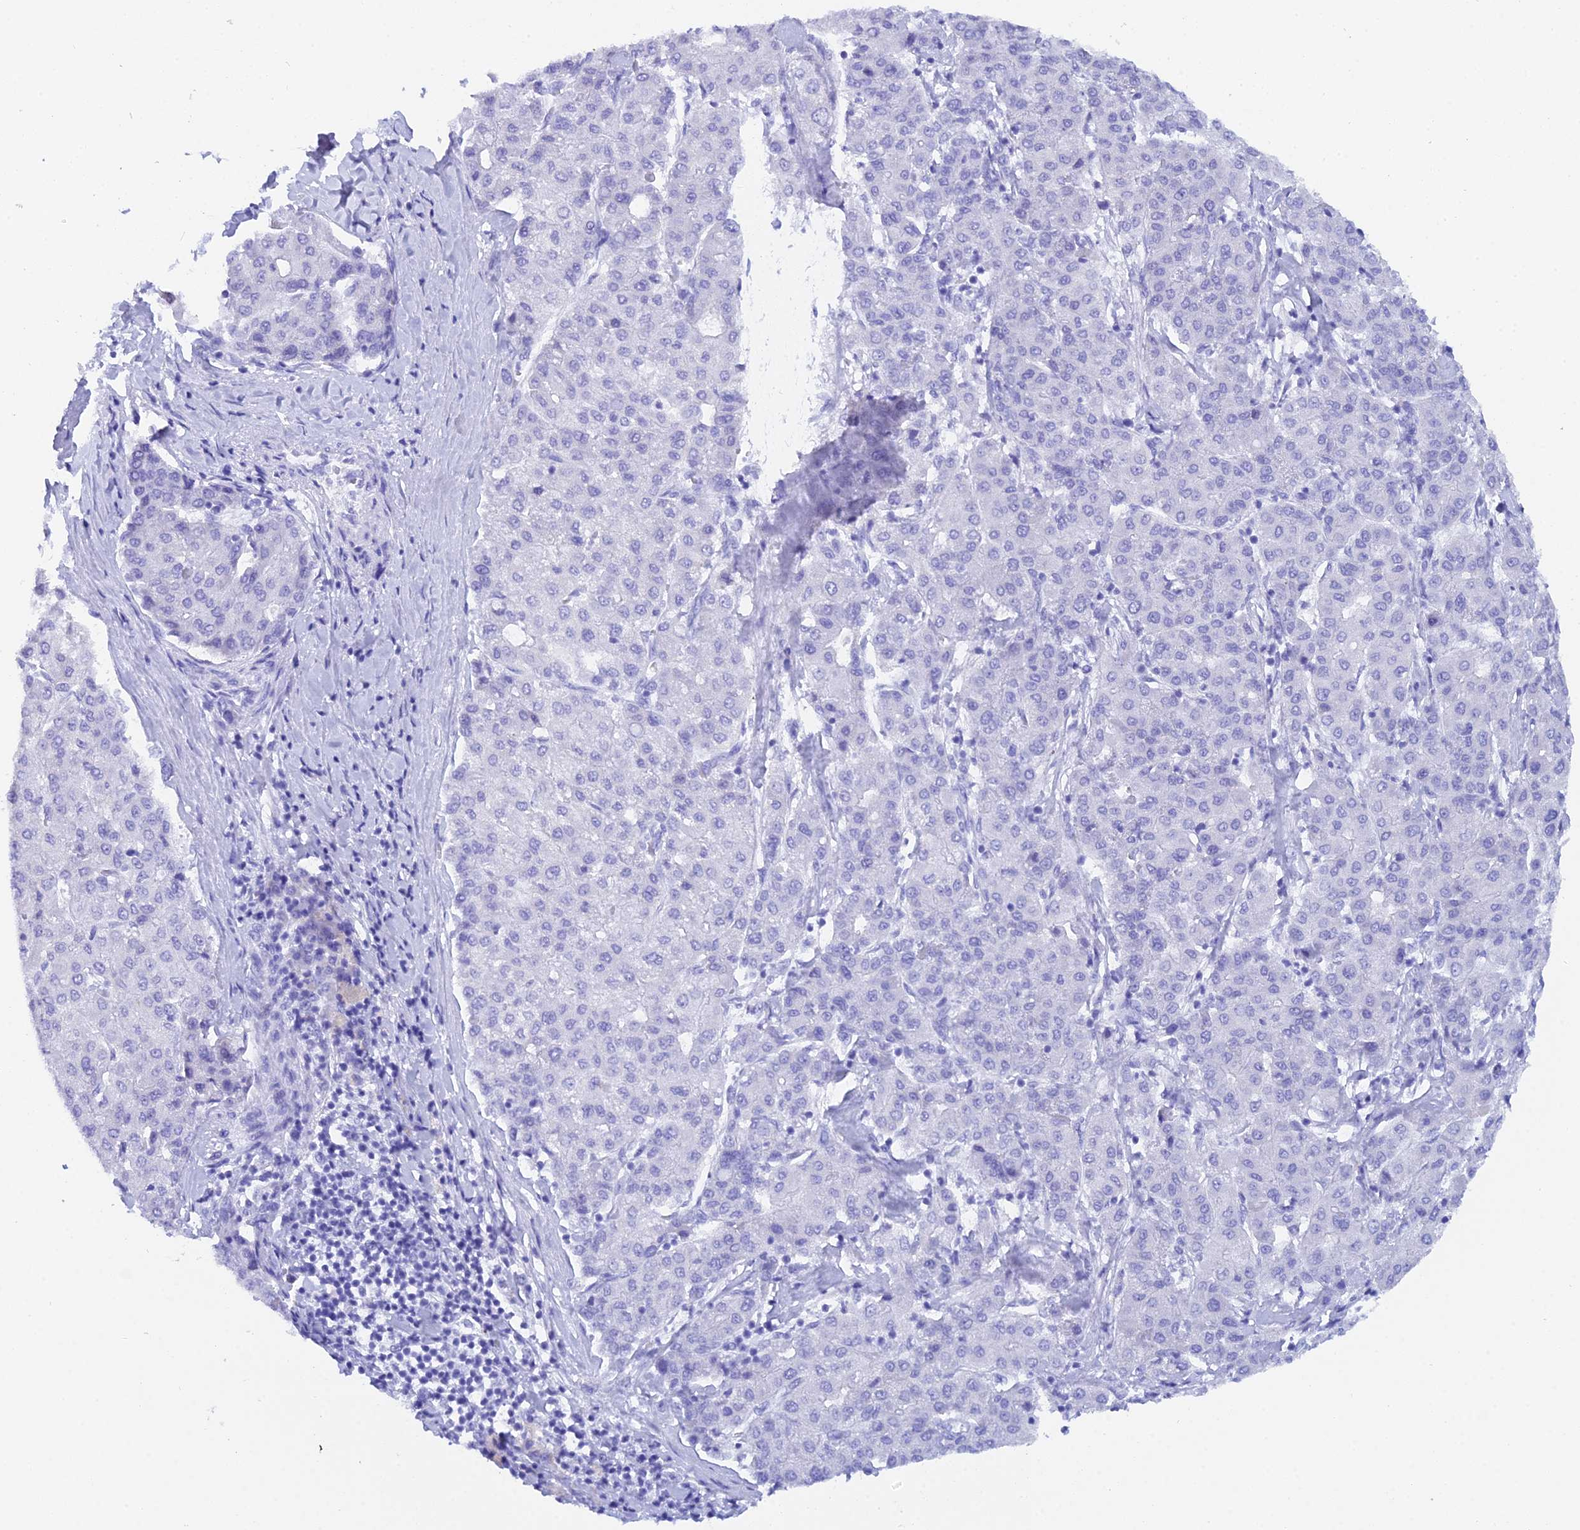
{"staining": {"intensity": "negative", "quantity": "none", "location": "none"}, "tissue": "liver cancer", "cell_type": "Tumor cells", "image_type": "cancer", "snomed": [{"axis": "morphology", "description": "Carcinoma, Hepatocellular, NOS"}, {"axis": "topography", "description": "Liver"}], "caption": "An image of human liver hepatocellular carcinoma is negative for staining in tumor cells.", "gene": "REG1A", "patient": {"sex": "male", "age": 65}}